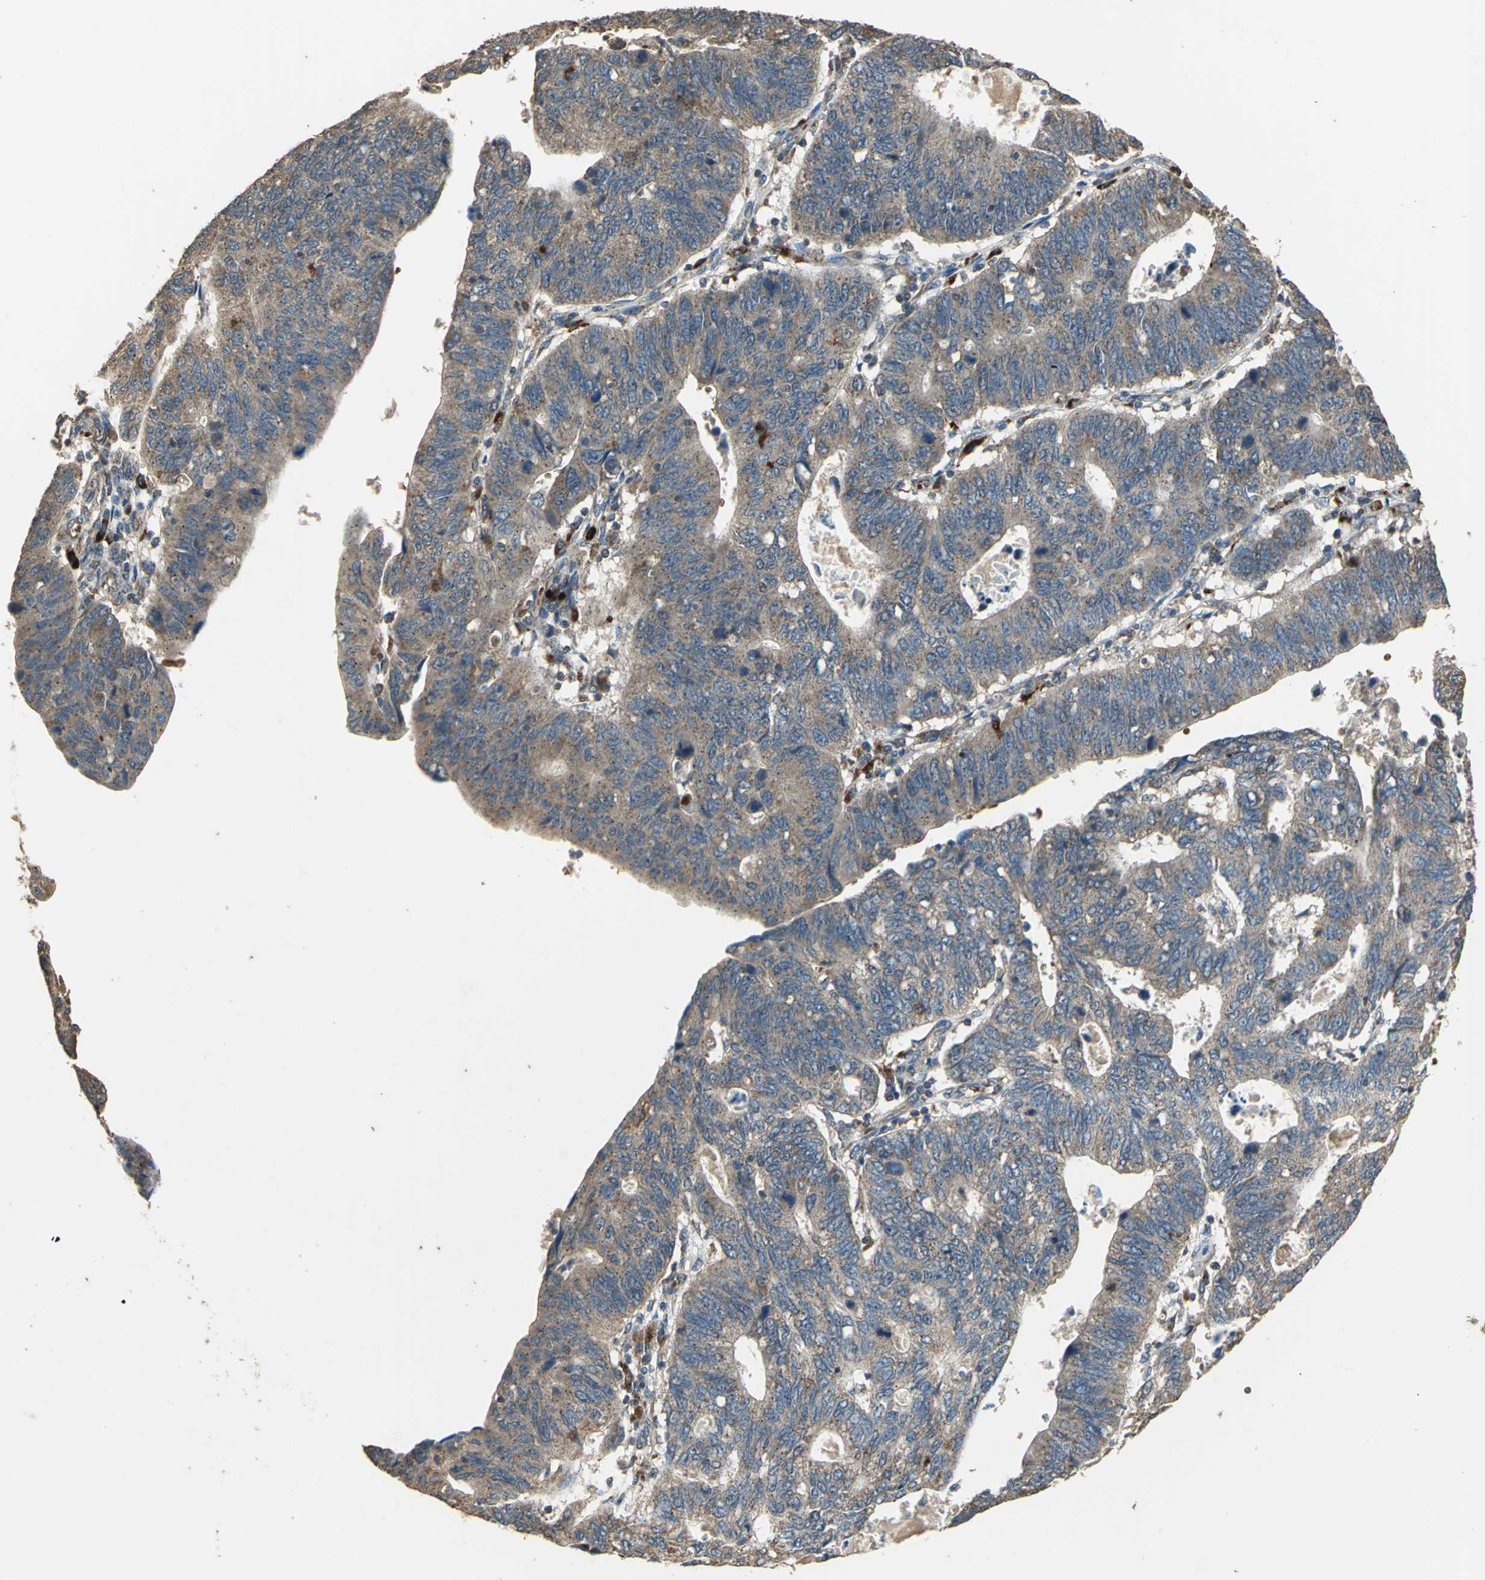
{"staining": {"intensity": "moderate", "quantity": ">75%", "location": "cytoplasmic/membranous"}, "tissue": "stomach cancer", "cell_type": "Tumor cells", "image_type": "cancer", "snomed": [{"axis": "morphology", "description": "Adenocarcinoma, NOS"}, {"axis": "topography", "description": "Stomach"}], "caption": "Stomach cancer (adenocarcinoma) stained with IHC demonstrates moderate cytoplasmic/membranous positivity in approximately >75% of tumor cells. The staining is performed using DAB (3,3'-diaminobenzidine) brown chromogen to label protein expression. The nuclei are counter-stained blue using hematoxylin.", "gene": "POLRMT", "patient": {"sex": "male", "age": 59}}